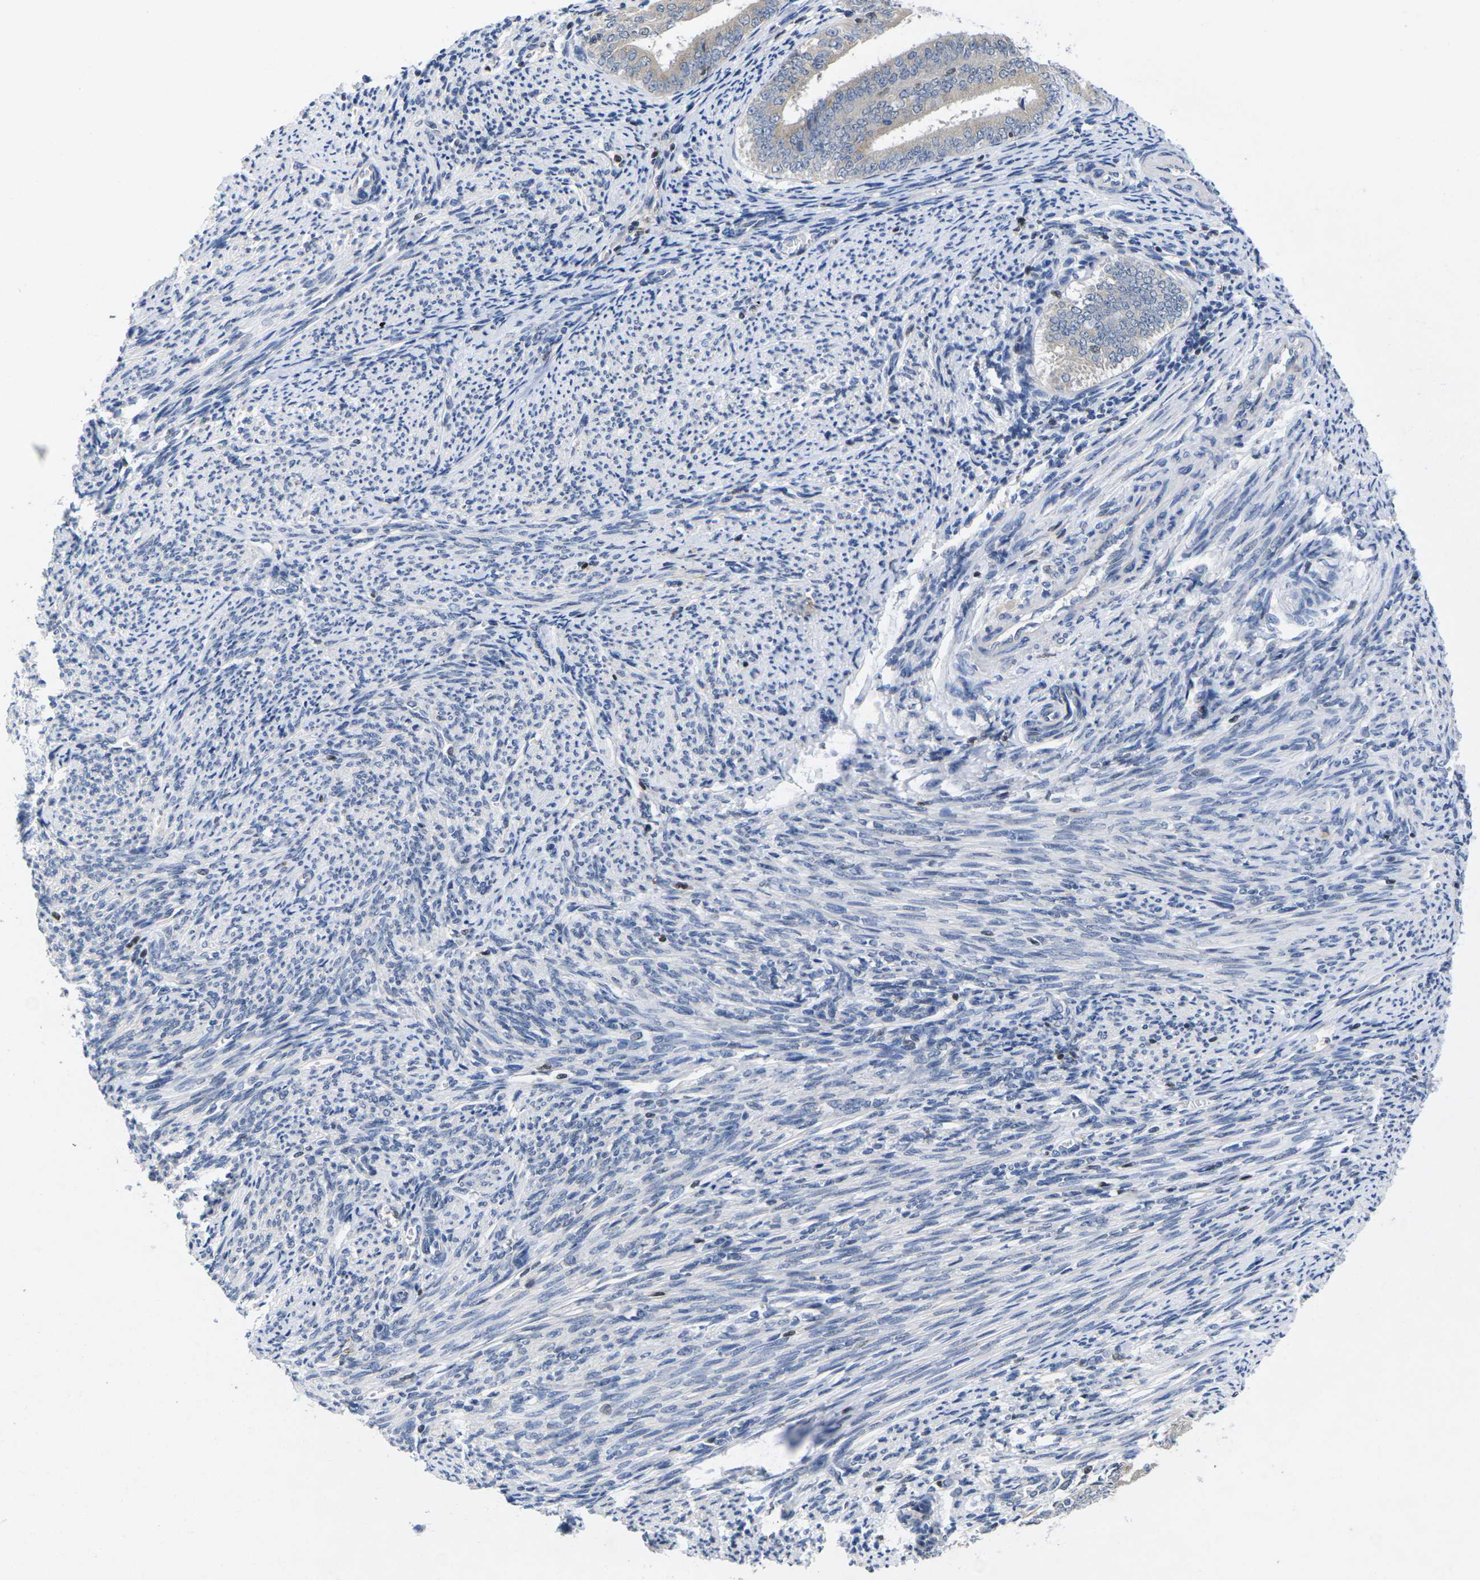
{"staining": {"intensity": "weak", "quantity": "<25%", "location": "cytoplasmic/membranous"}, "tissue": "endometrial cancer", "cell_type": "Tumor cells", "image_type": "cancer", "snomed": [{"axis": "morphology", "description": "Adenocarcinoma, NOS"}, {"axis": "topography", "description": "Endometrium"}], "caption": "The histopathology image shows no significant expression in tumor cells of adenocarcinoma (endometrial). (IHC, brightfield microscopy, high magnification).", "gene": "IKZF1", "patient": {"sex": "female", "age": 63}}